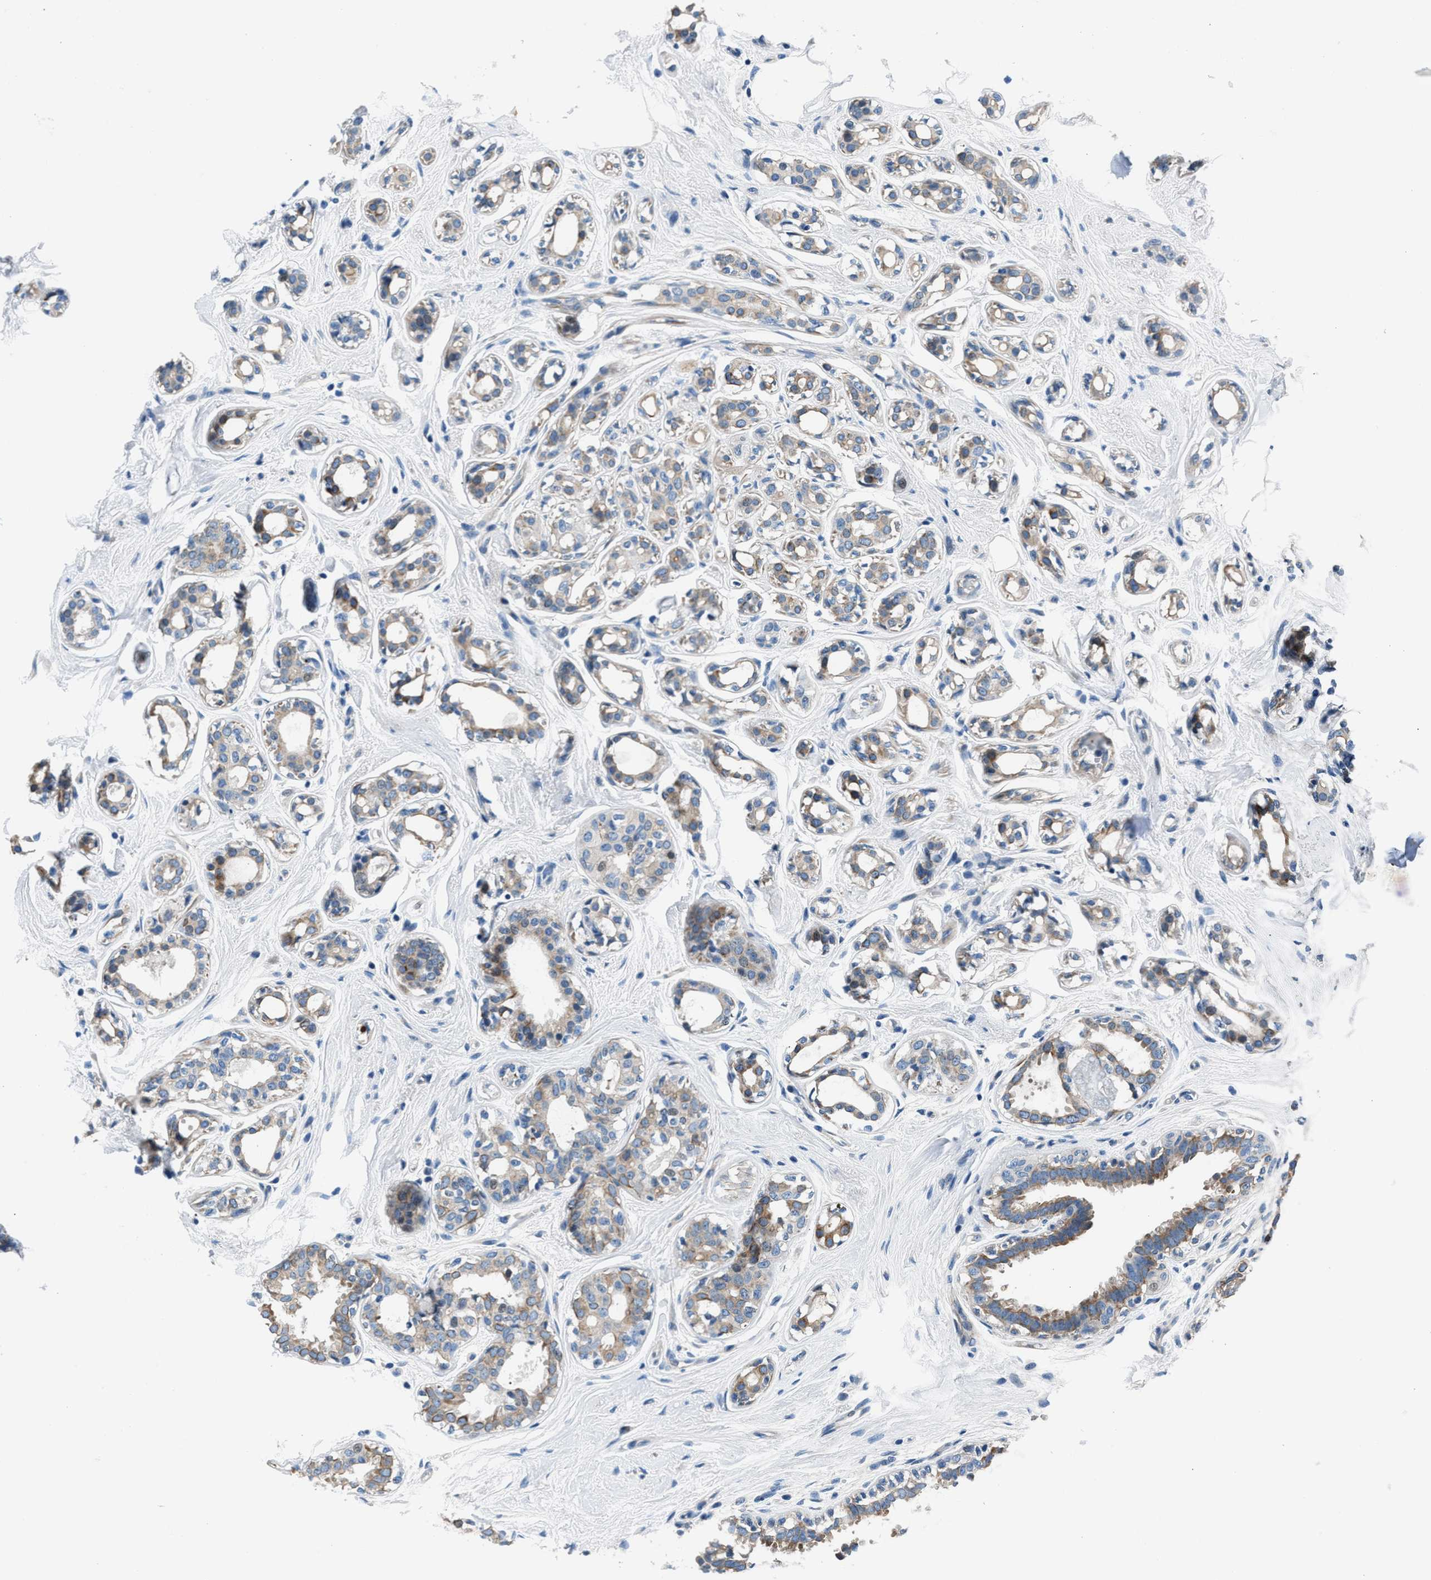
{"staining": {"intensity": "weak", "quantity": ">75%", "location": "cytoplasmic/membranous"}, "tissue": "breast cancer", "cell_type": "Tumor cells", "image_type": "cancer", "snomed": [{"axis": "morphology", "description": "Duct carcinoma"}, {"axis": "topography", "description": "Breast"}], "caption": "The immunohistochemical stain shows weak cytoplasmic/membranous expression in tumor cells of breast invasive ductal carcinoma tissue.", "gene": "CDRT4", "patient": {"sex": "female", "age": 55}}